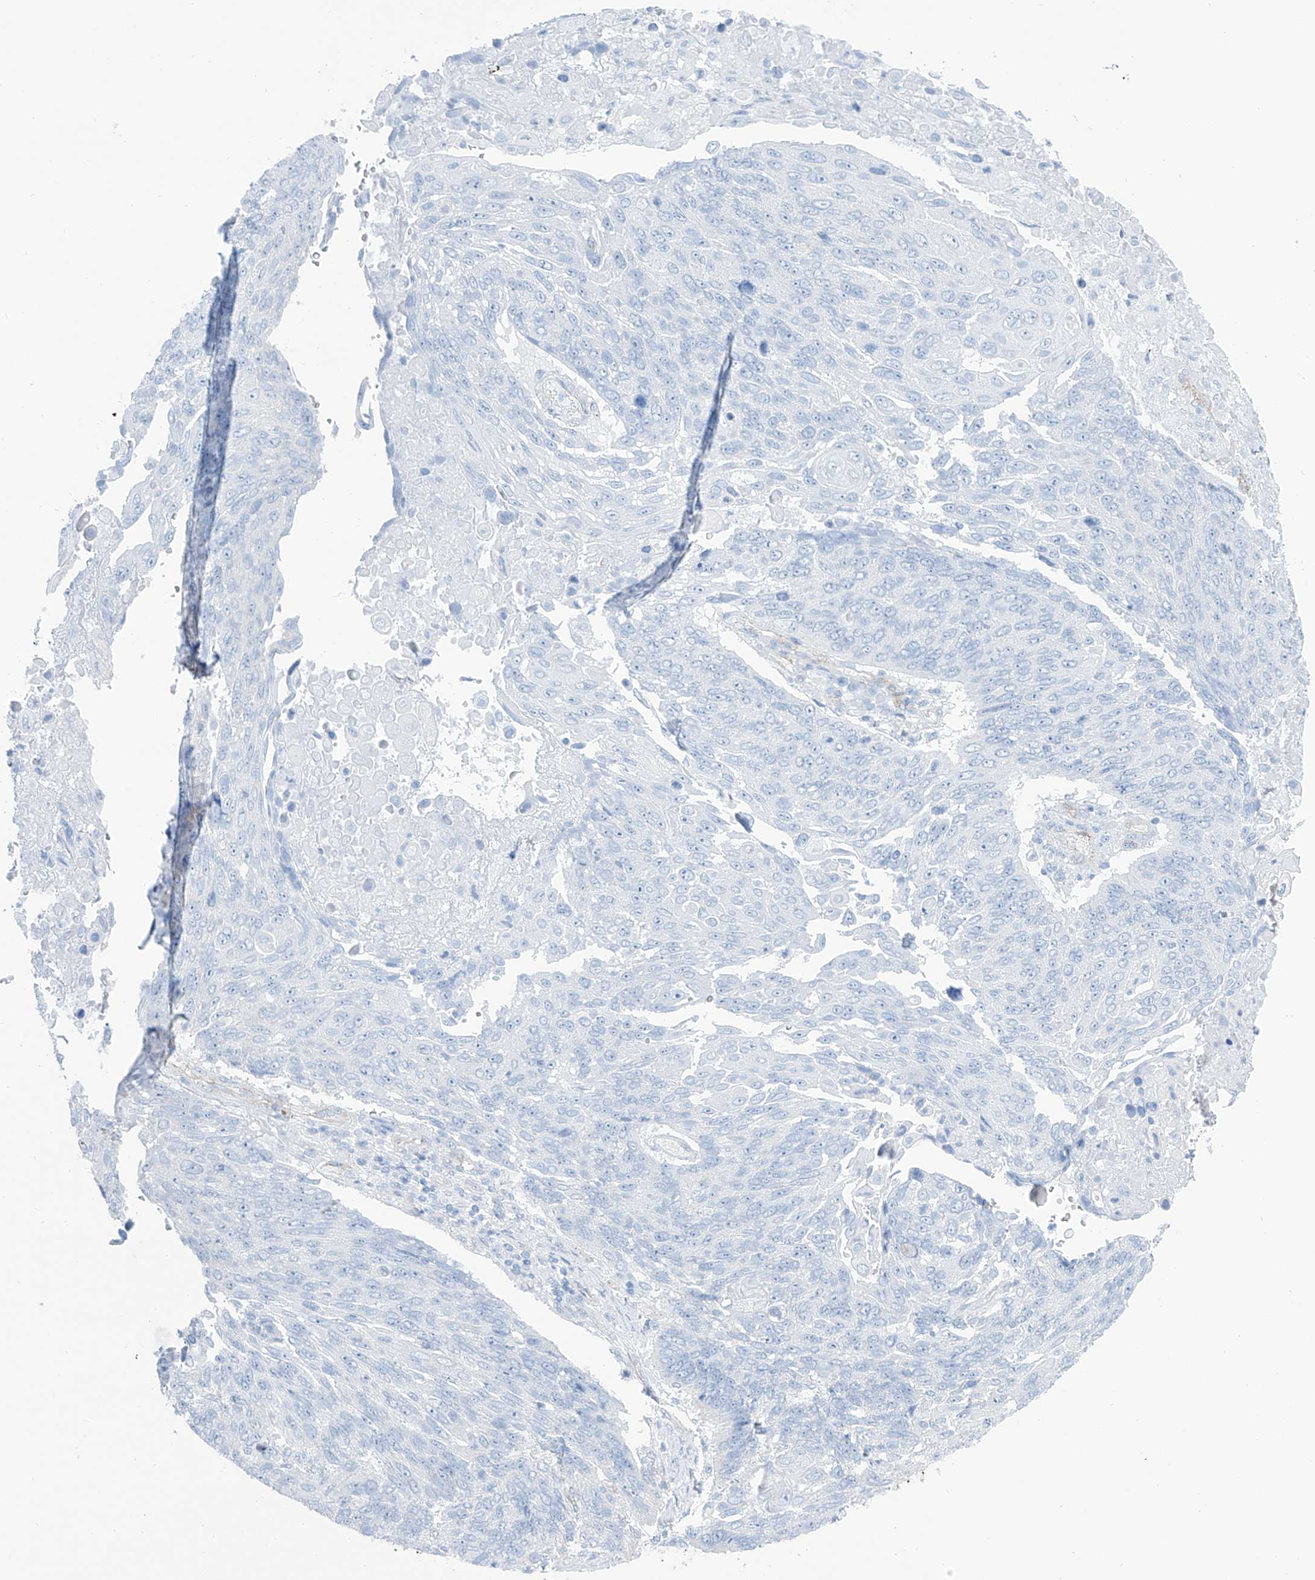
{"staining": {"intensity": "negative", "quantity": "none", "location": "none"}, "tissue": "lung cancer", "cell_type": "Tumor cells", "image_type": "cancer", "snomed": [{"axis": "morphology", "description": "Squamous cell carcinoma, NOS"}, {"axis": "topography", "description": "Lung"}], "caption": "A micrograph of lung squamous cell carcinoma stained for a protein demonstrates no brown staining in tumor cells.", "gene": "MAGI1", "patient": {"sex": "male", "age": 66}}